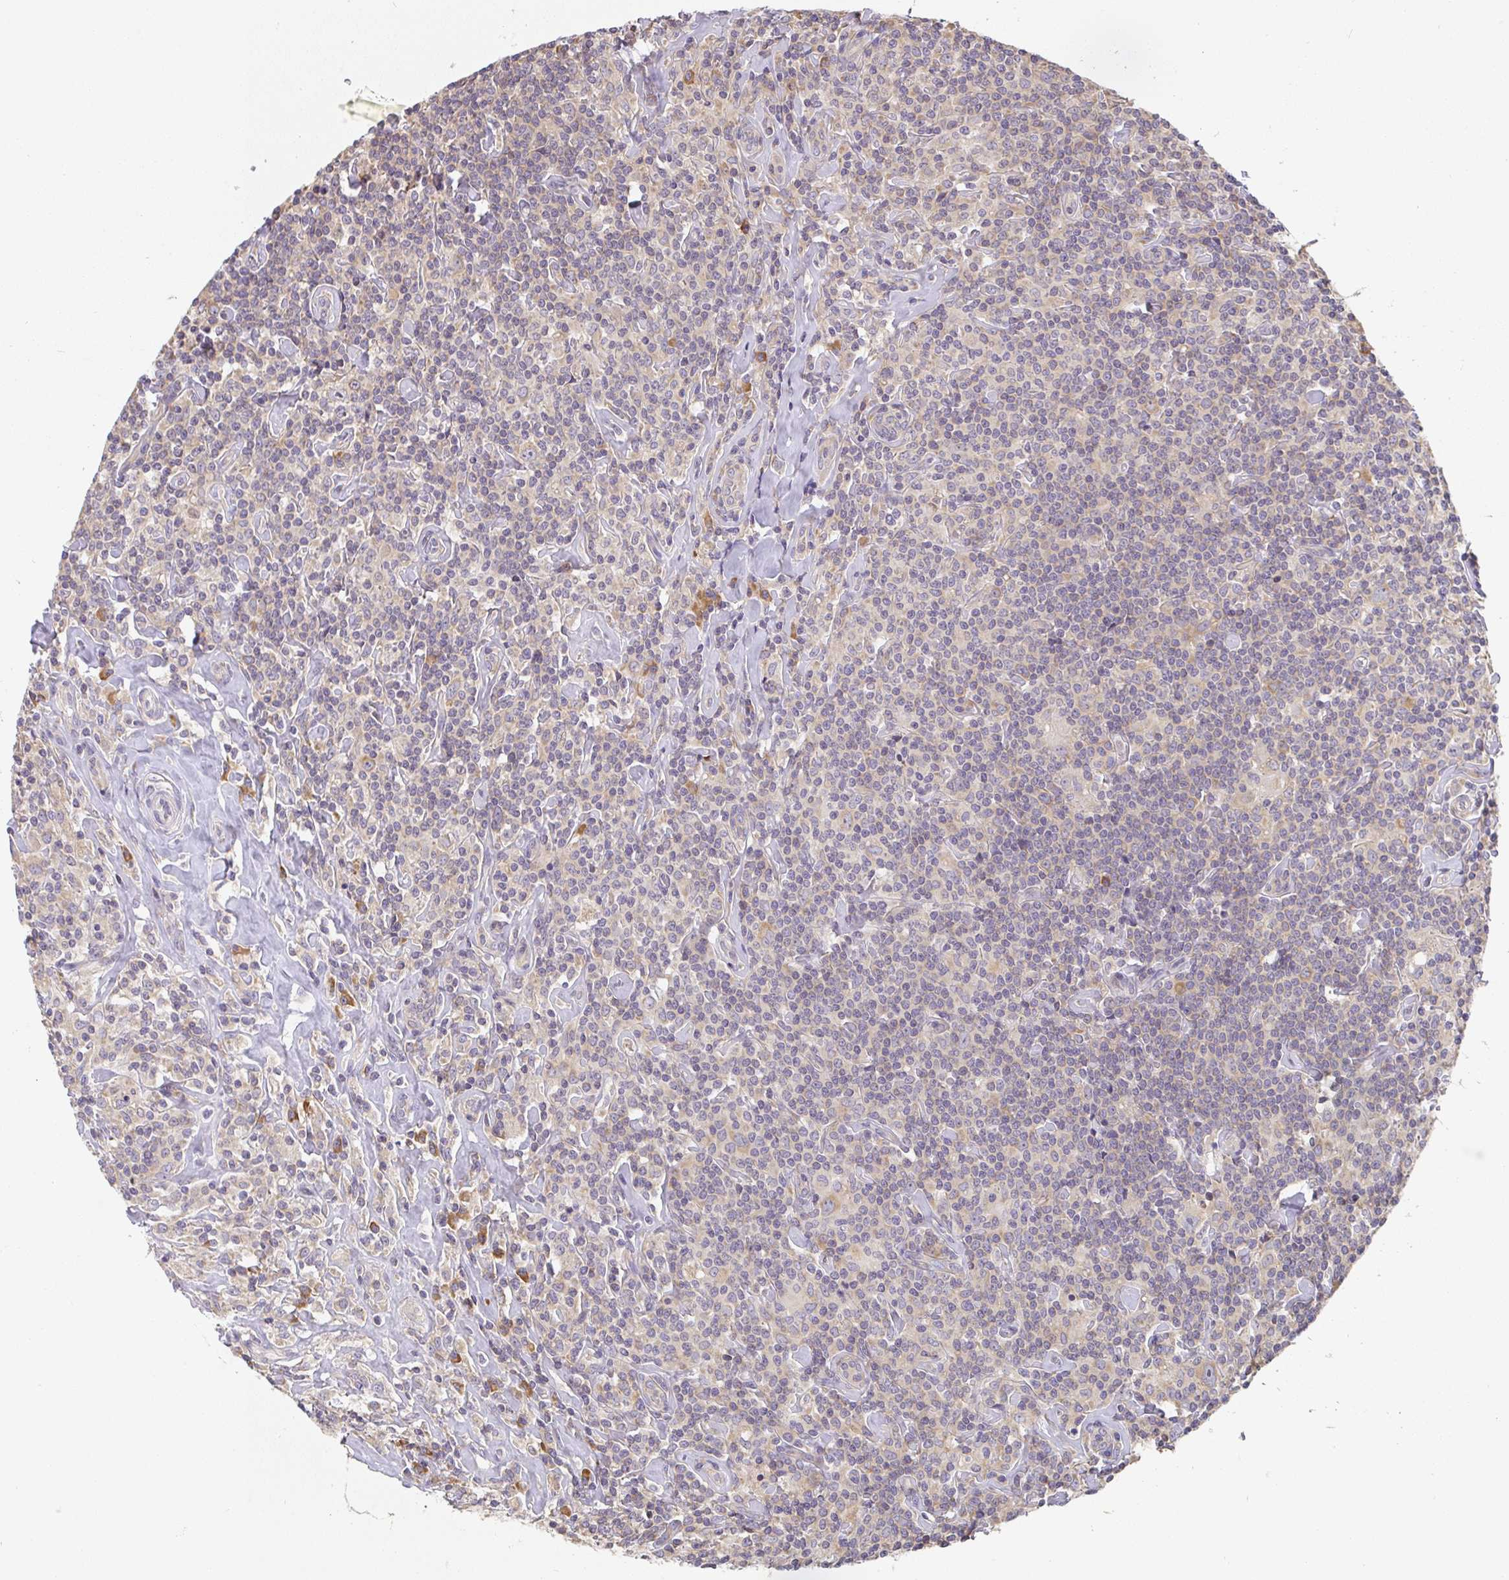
{"staining": {"intensity": "negative", "quantity": "none", "location": "none"}, "tissue": "lymphoma", "cell_type": "Tumor cells", "image_type": "cancer", "snomed": [{"axis": "morphology", "description": "Hodgkin's disease, NOS"}, {"axis": "morphology", "description": "Hodgkin's lymphoma, nodular sclerosis"}, {"axis": "topography", "description": "Lymph node"}], "caption": "Immunohistochemical staining of lymphoma demonstrates no significant expression in tumor cells.", "gene": "SLC35B3", "patient": {"sex": "female", "age": 10}}